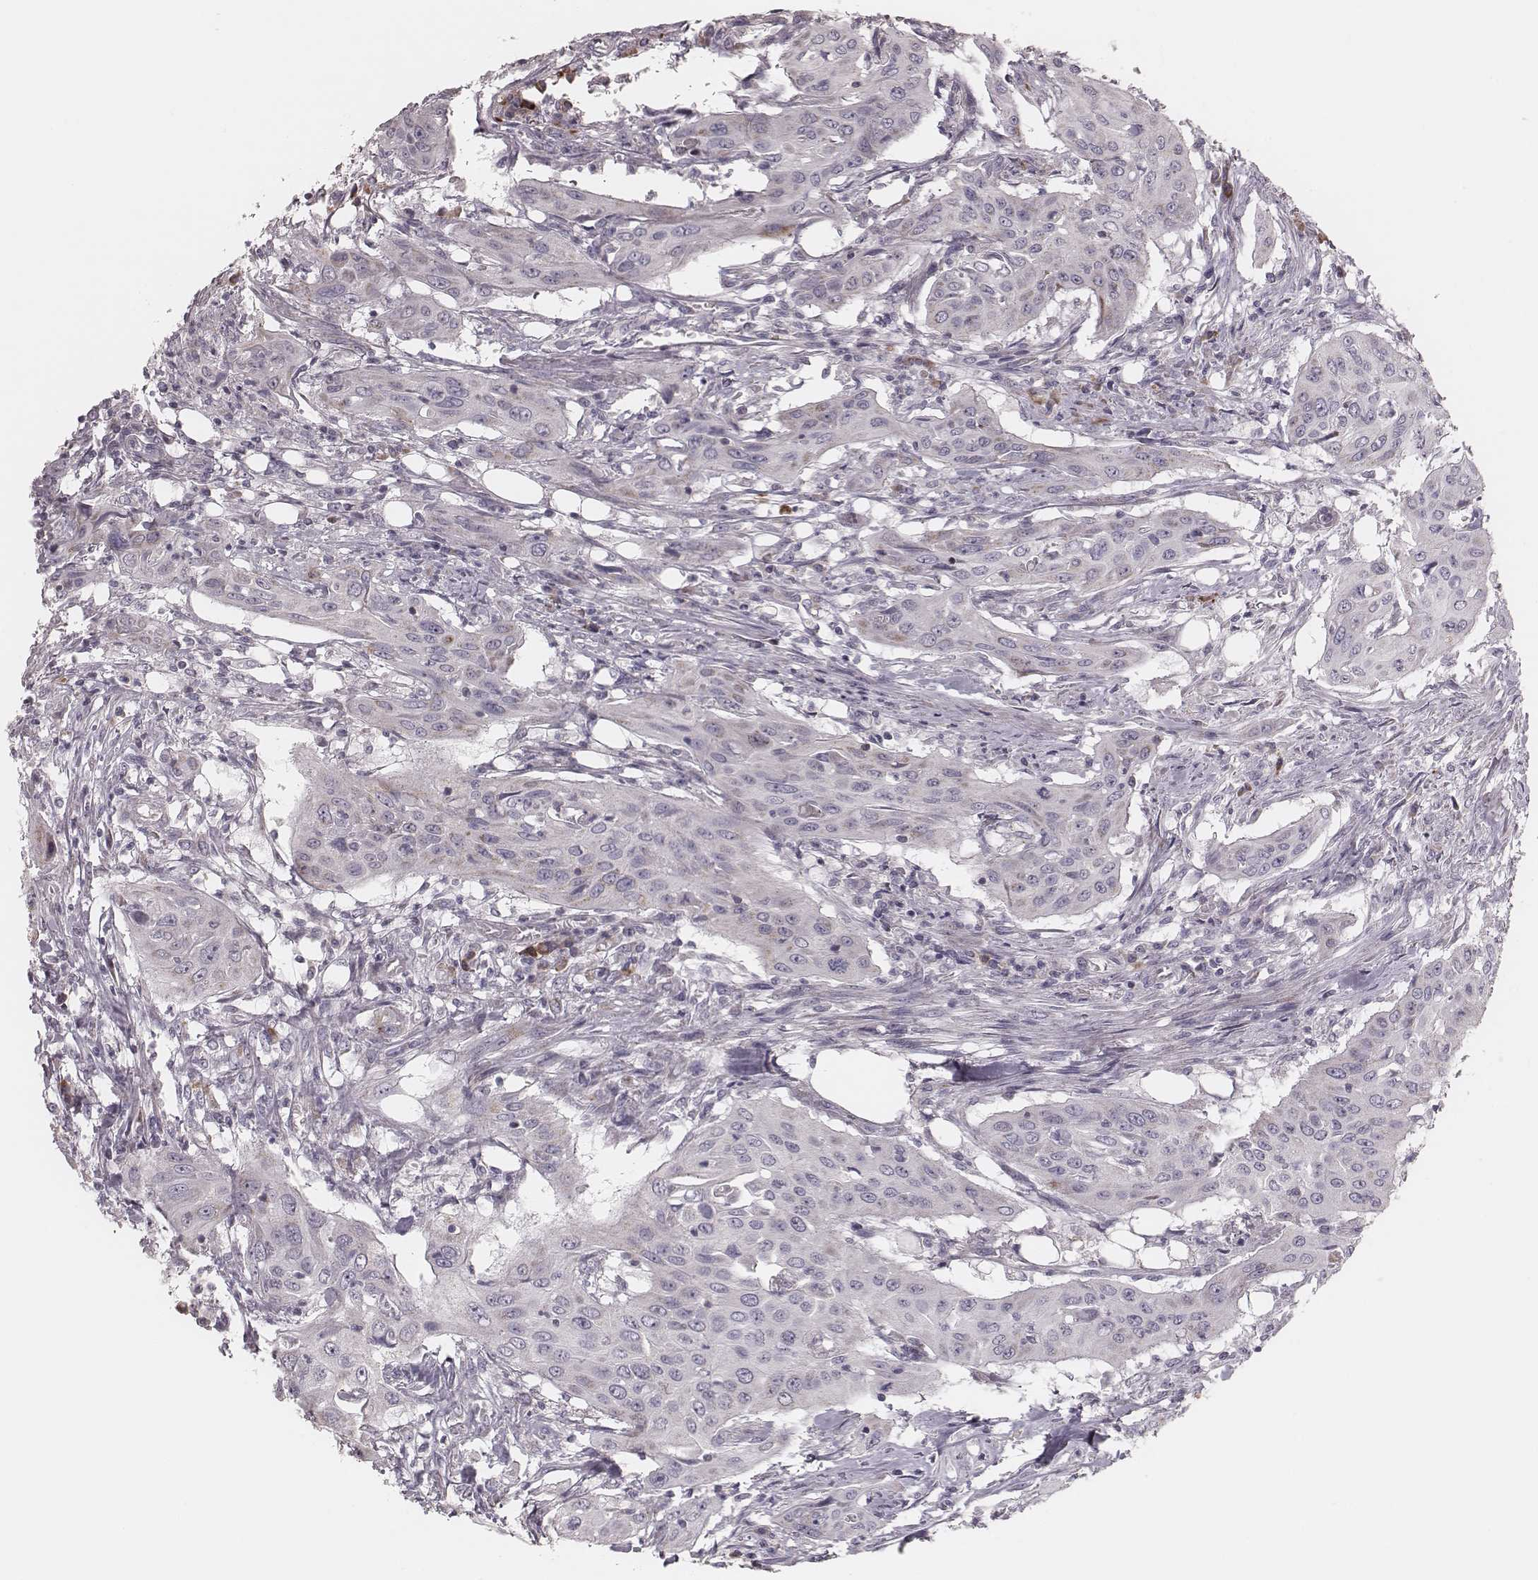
{"staining": {"intensity": "negative", "quantity": "none", "location": "none"}, "tissue": "urothelial cancer", "cell_type": "Tumor cells", "image_type": "cancer", "snomed": [{"axis": "morphology", "description": "Urothelial carcinoma, High grade"}, {"axis": "topography", "description": "Urinary bladder"}], "caption": "High magnification brightfield microscopy of high-grade urothelial carcinoma stained with DAB (brown) and counterstained with hematoxylin (blue): tumor cells show no significant positivity. Nuclei are stained in blue.", "gene": "KIF5C", "patient": {"sex": "male", "age": 82}}